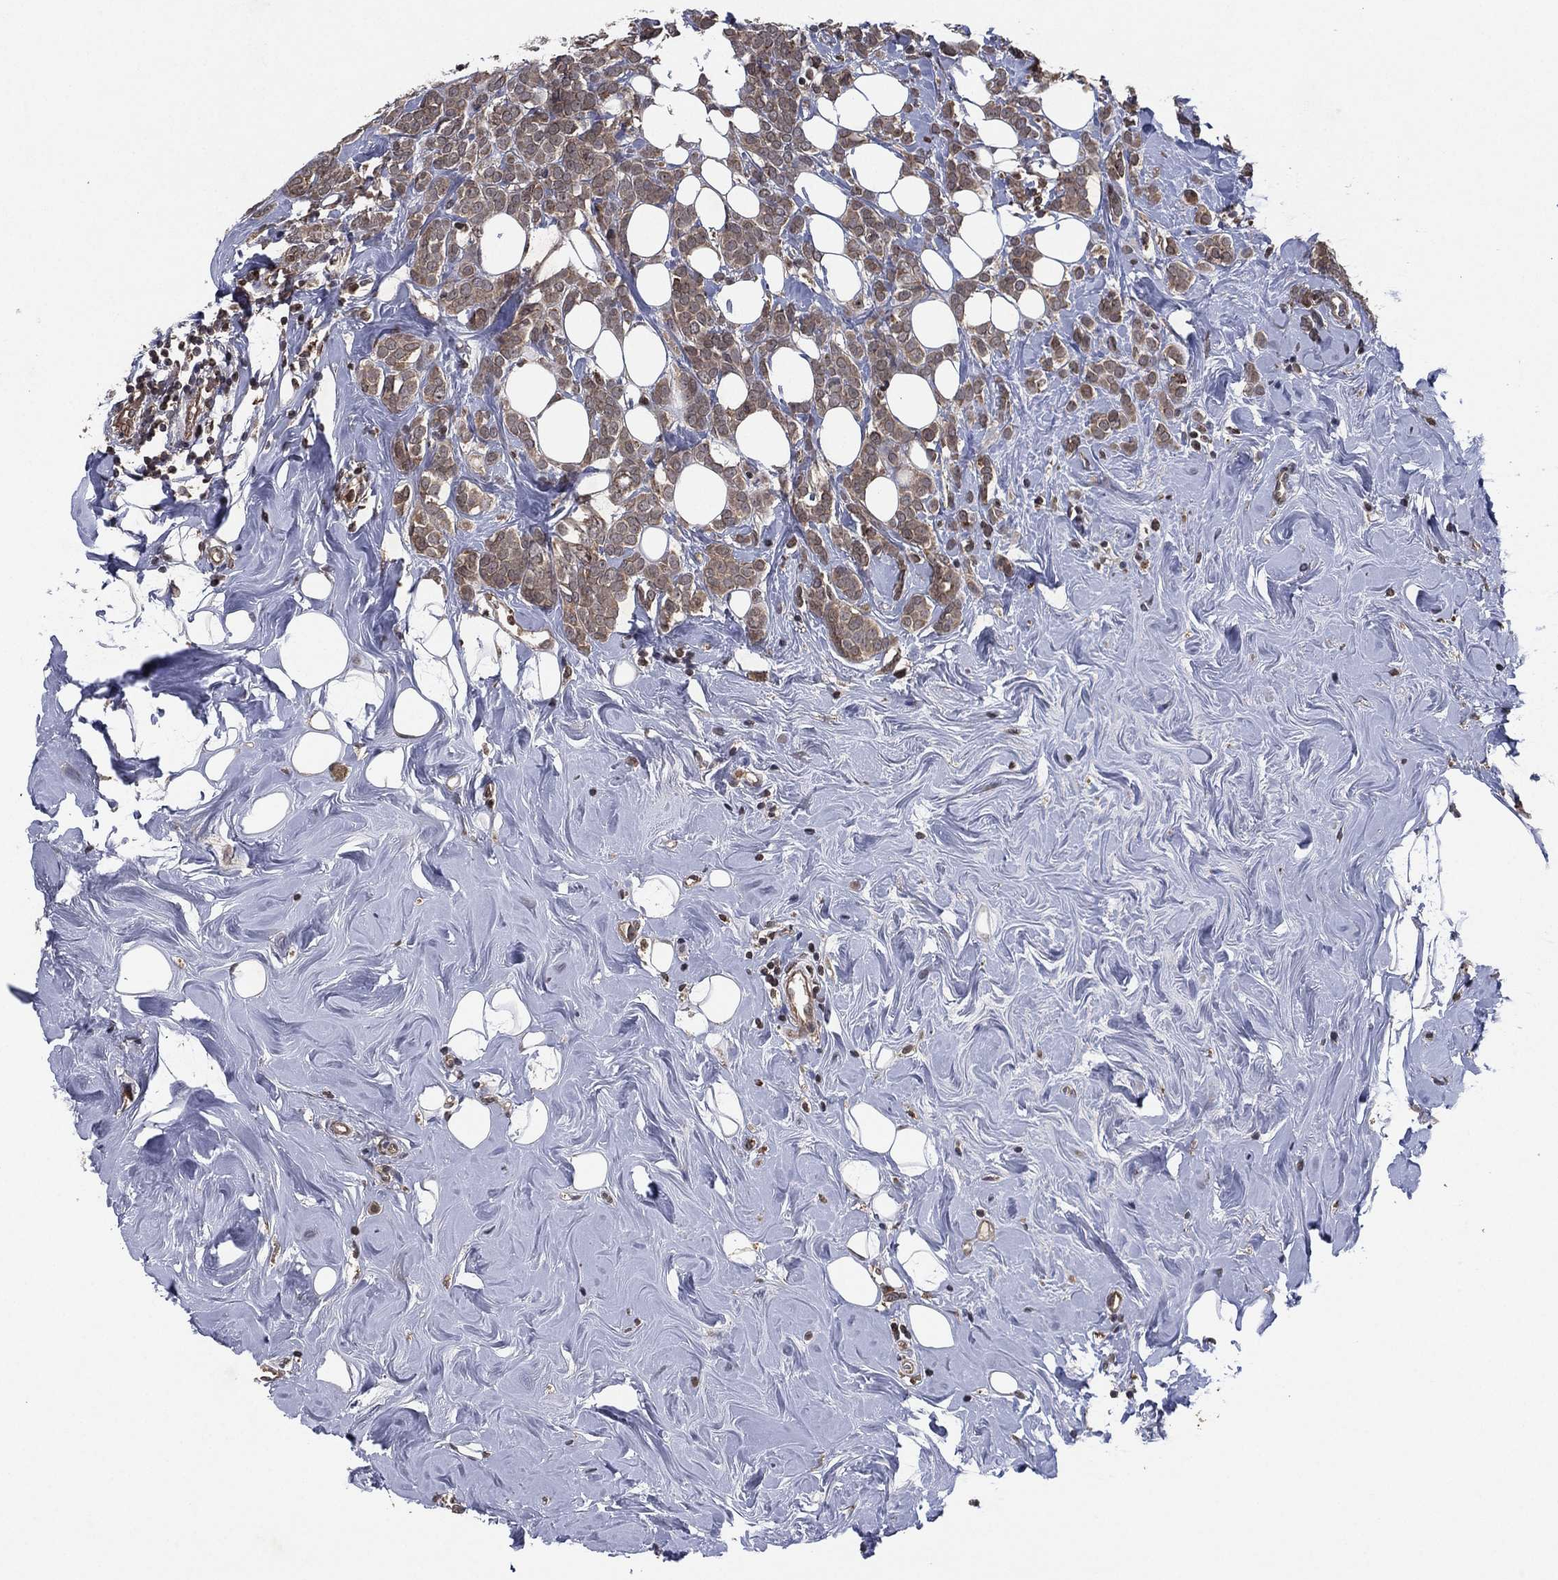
{"staining": {"intensity": "weak", "quantity": ">75%", "location": "cytoplasmic/membranous"}, "tissue": "breast cancer", "cell_type": "Tumor cells", "image_type": "cancer", "snomed": [{"axis": "morphology", "description": "Lobular carcinoma"}, {"axis": "topography", "description": "Breast"}], "caption": "Human lobular carcinoma (breast) stained with a brown dye demonstrates weak cytoplasmic/membranous positive expression in approximately >75% of tumor cells.", "gene": "ATG4B", "patient": {"sex": "female", "age": 49}}